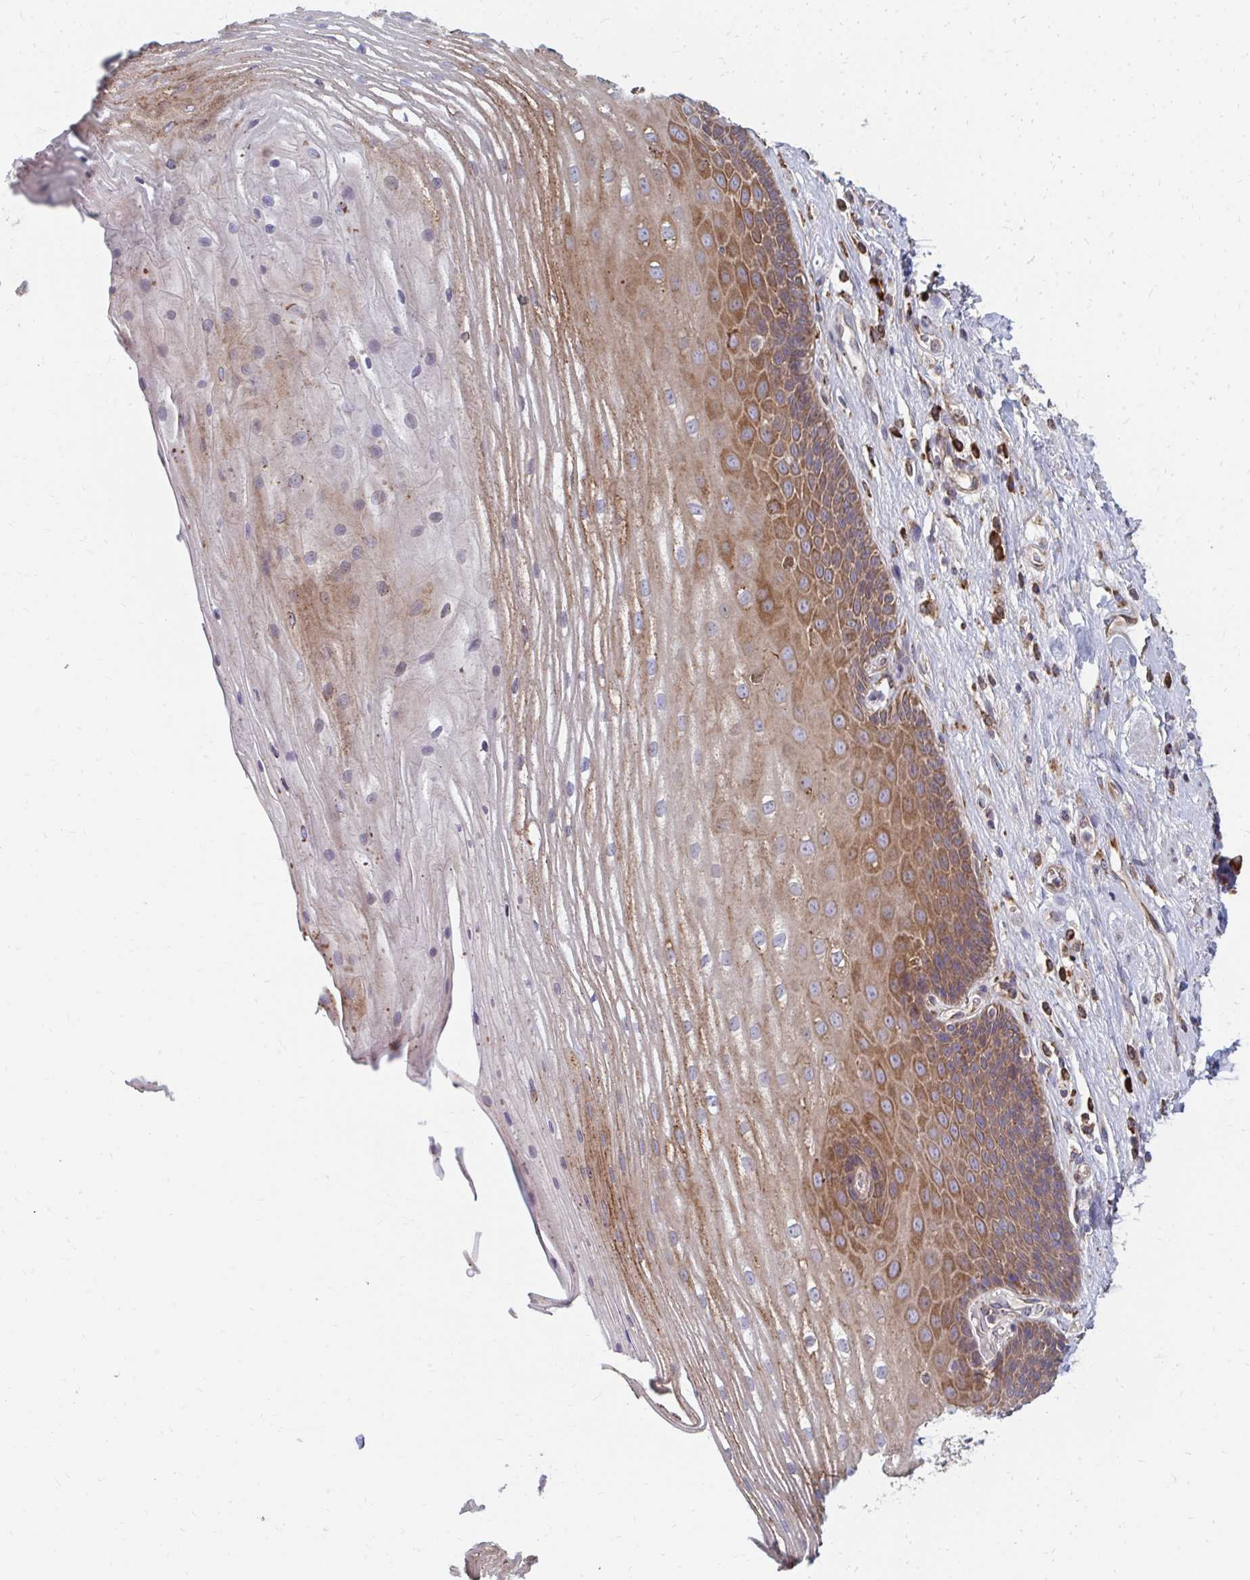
{"staining": {"intensity": "moderate", "quantity": "25%-75%", "location": "cytoplasmic/membranous"}, "tissue": "esophagus", "cell_type": "Squamous epithelial cells", "image_type": "normal", "snomed": [{"axis": "morphology", "description": "Normal tissue, NOS"}, {"axis": "topography", "description": "Esophagus"}], "caption": "Esophagus stained with DAB IHC reveals medium levels of moderate cytoplasmic/membranous positivity in approximately 25%-75% of squamous epithelial cells. (IHC, brightfield microscopy, high magnification).", "gene": "PPP1R13L", "patient": {"sex": "male", "age": 62}}